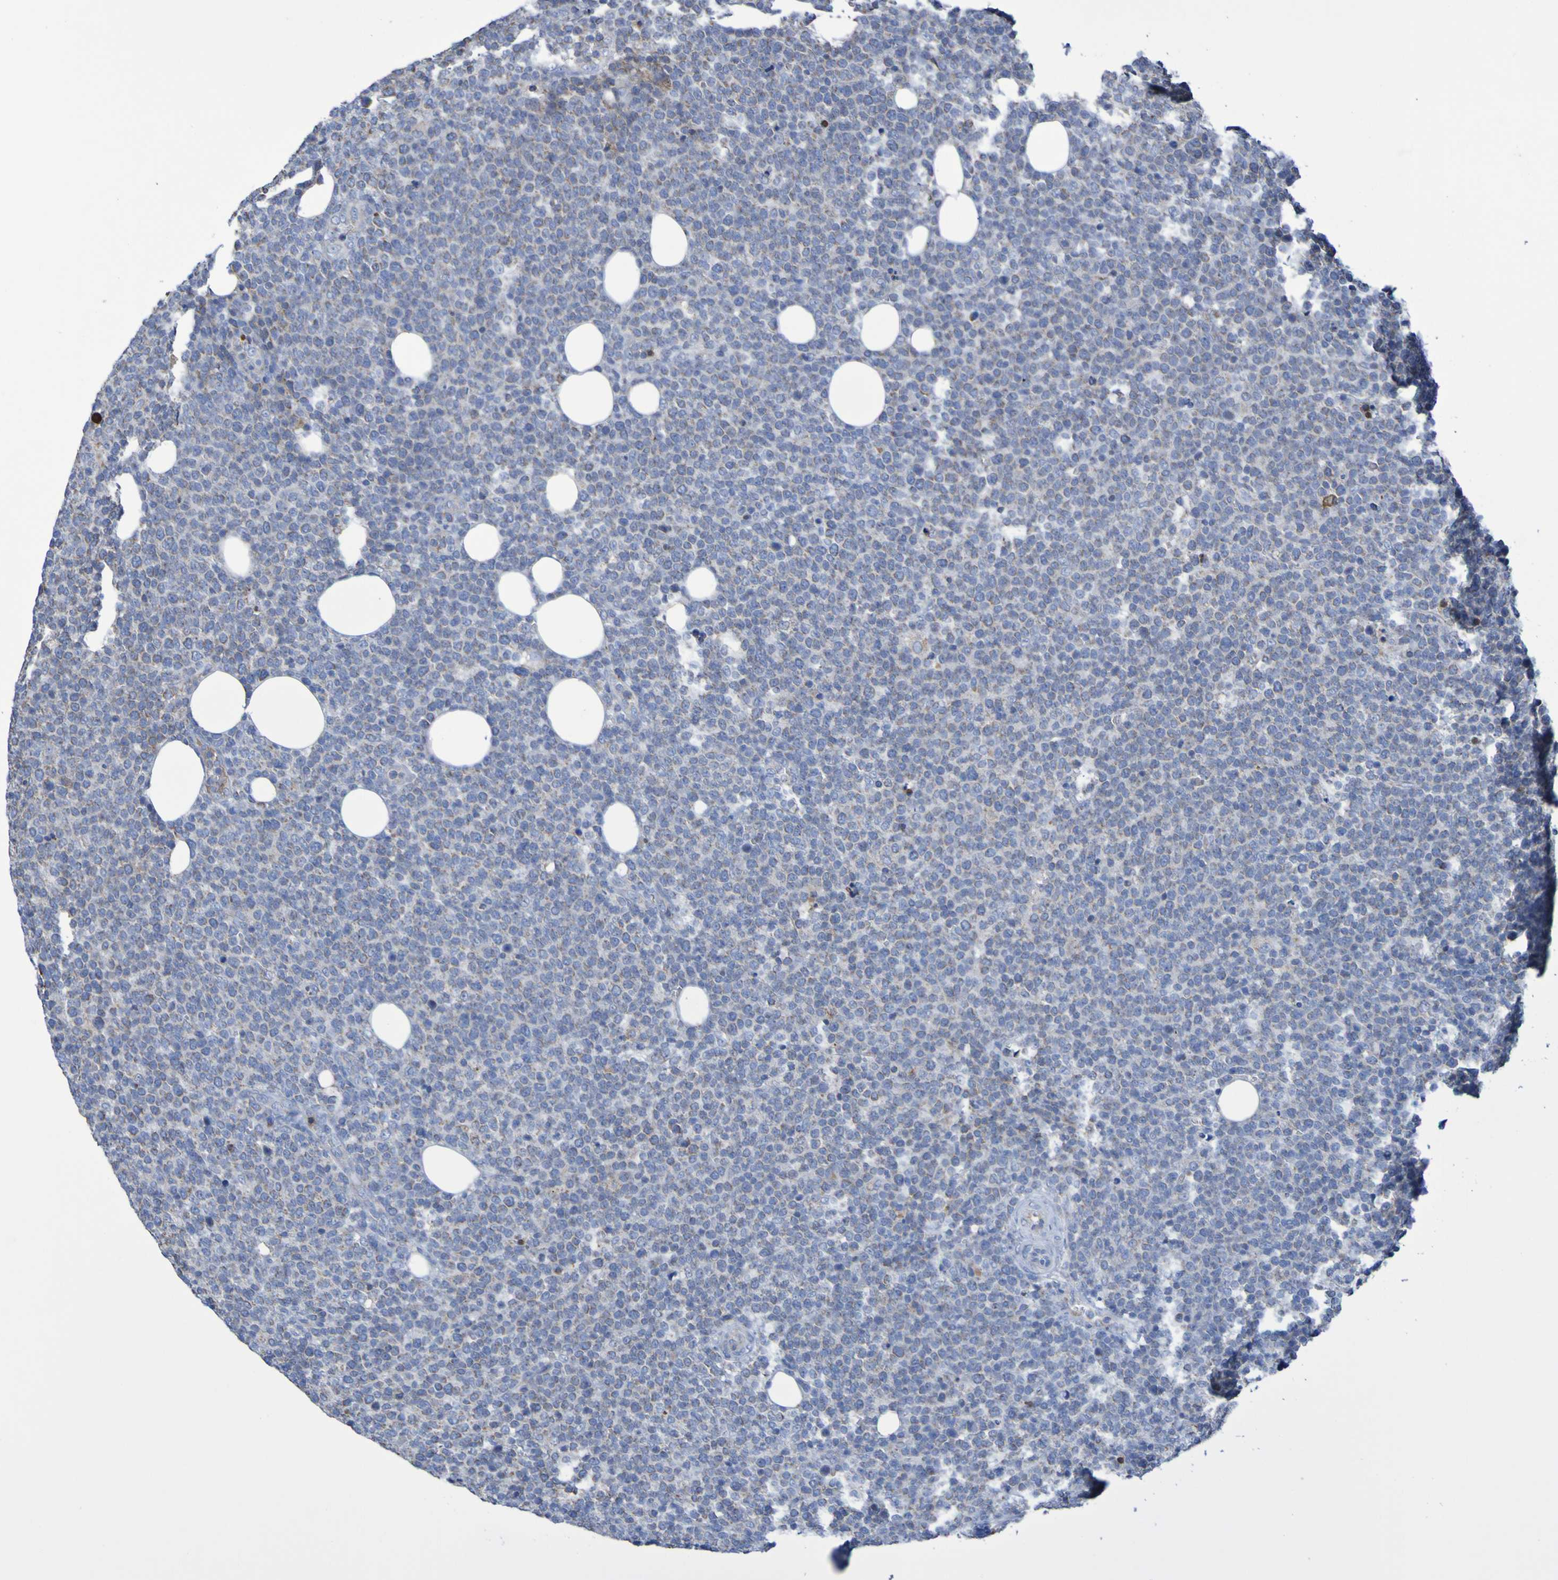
{"staining": {"intensity": "weak", "quantity": "<25%", "location": "cytoplasmic/membranous"}, "tissue": "lymphoma", "cell_type": "Tumor cells", "image_type": "cancer", "snomed": [{"axis": "morphology", "description": "Malignant lymphoma, non-Hodgkin's type, High grade"}, {"axis": "topography", "description": "Lymph node"}], "caption": "IHC histopathology image of human high-grade malignant lymphoma, non-Hodgkin's type stained for a protein (brown), which exhibits no positivity in tumor cells. (DAB IHC visualized using brightfield microscopy, high magnification).", "gene": "CNTN2", "patient": {"sex": "male", "age": 61}}